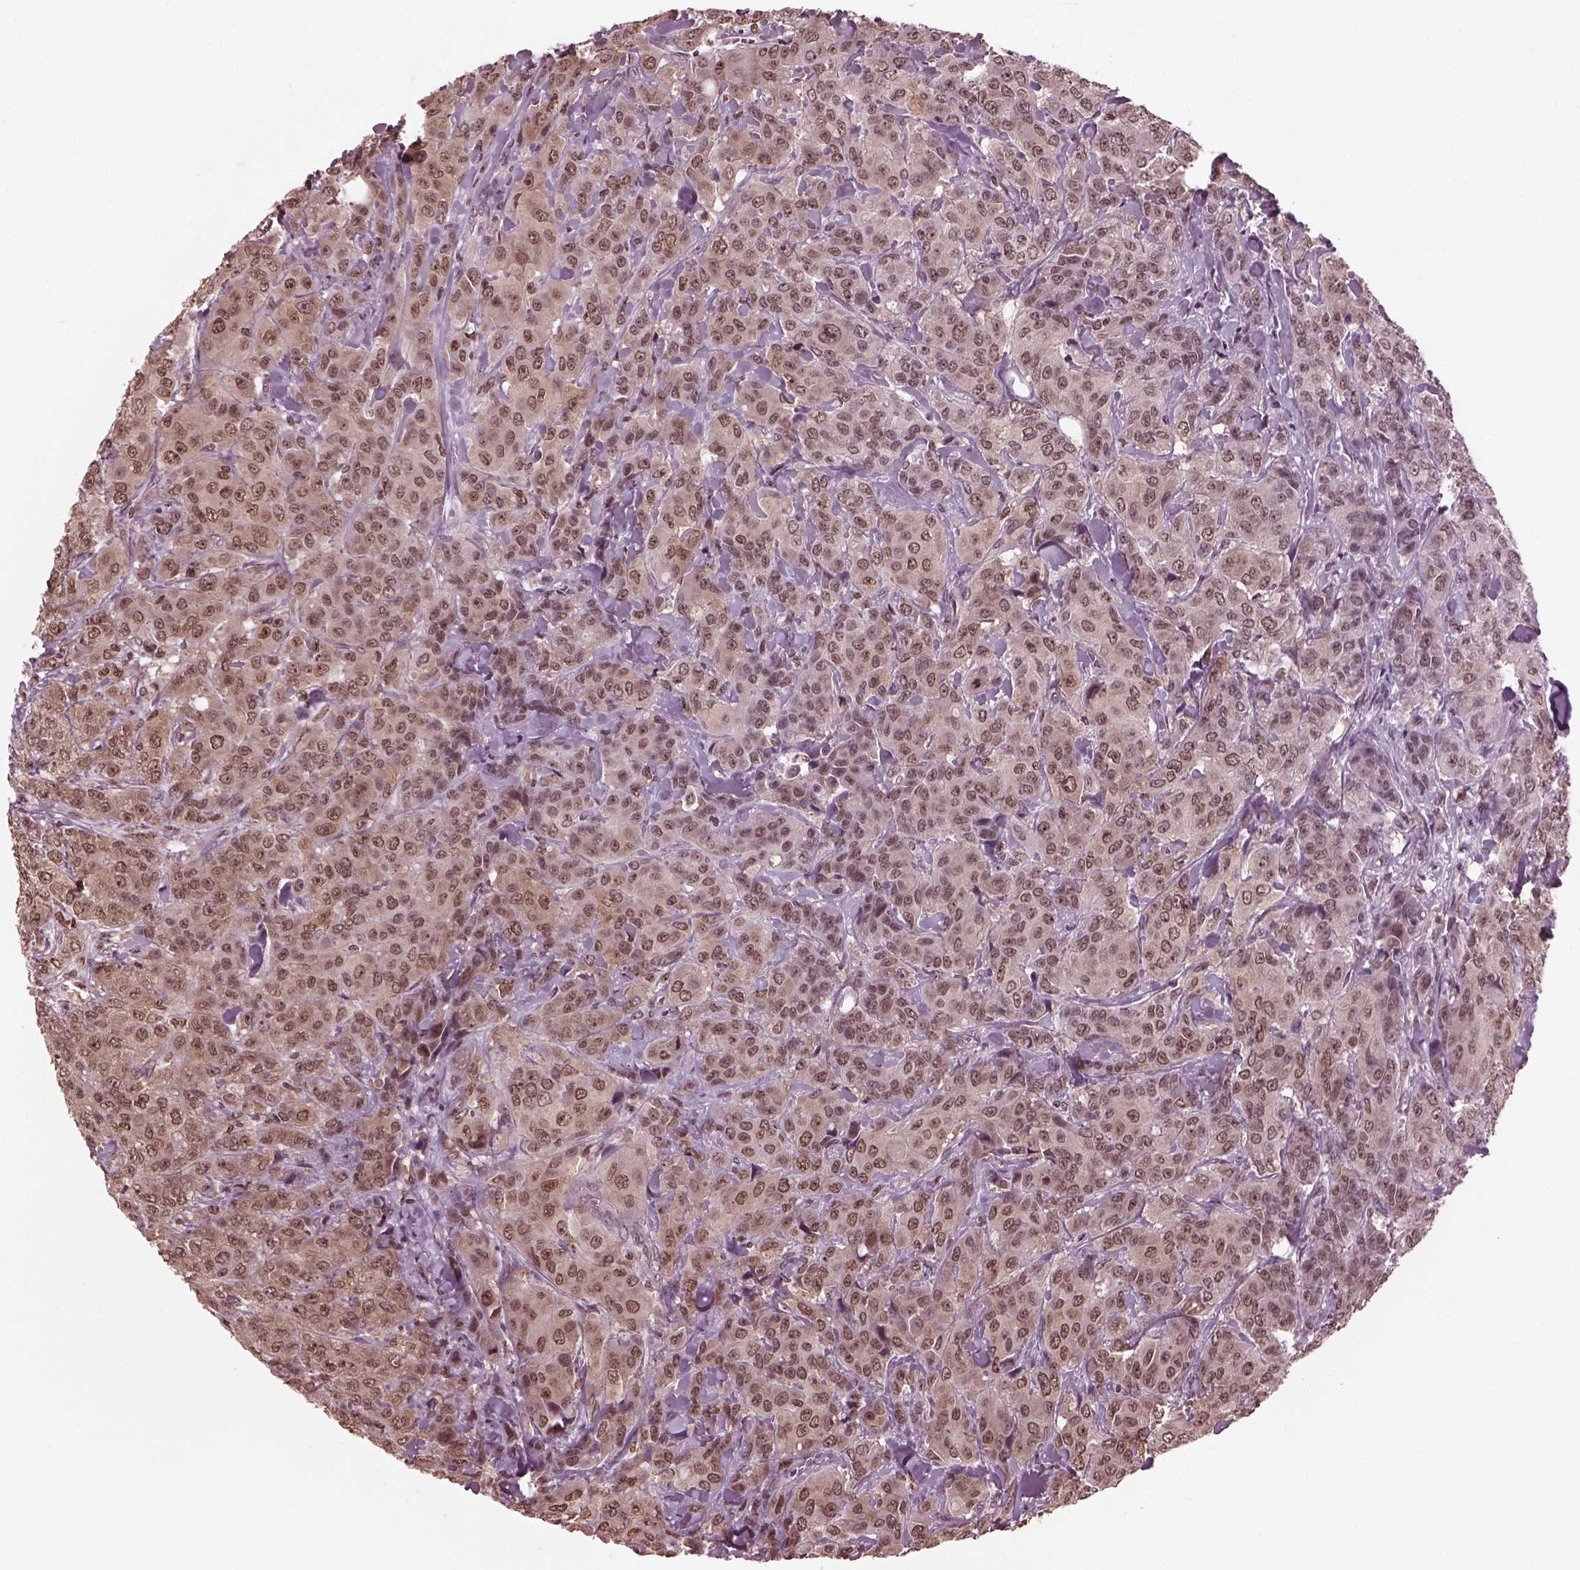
{"staining": {"intensity": "weak", "quantity": "25%-75%", "location": "cytoplasmic/membranous"}, "tissue": "breast cancer", "cell_type": "Tumor cells", "image_type": "cancer", "snomed": [{"axis": "morphology", "description": "Duct carcinoma"}, {"axis": "topography", "description": "Breast"}], "caption": "Protein analysis of invasive ductal carcinoma (breast) tissue displays weak cytoplasmic/membranous positivity in approximately 25%-75% of tumor cells. (Stains: DAB in brown, nuclei in blue, Microscopy: brightfield microscopy at high magnification).", "gene": "RUVBL2", "patient": {"sex": "female", "age": 43}}